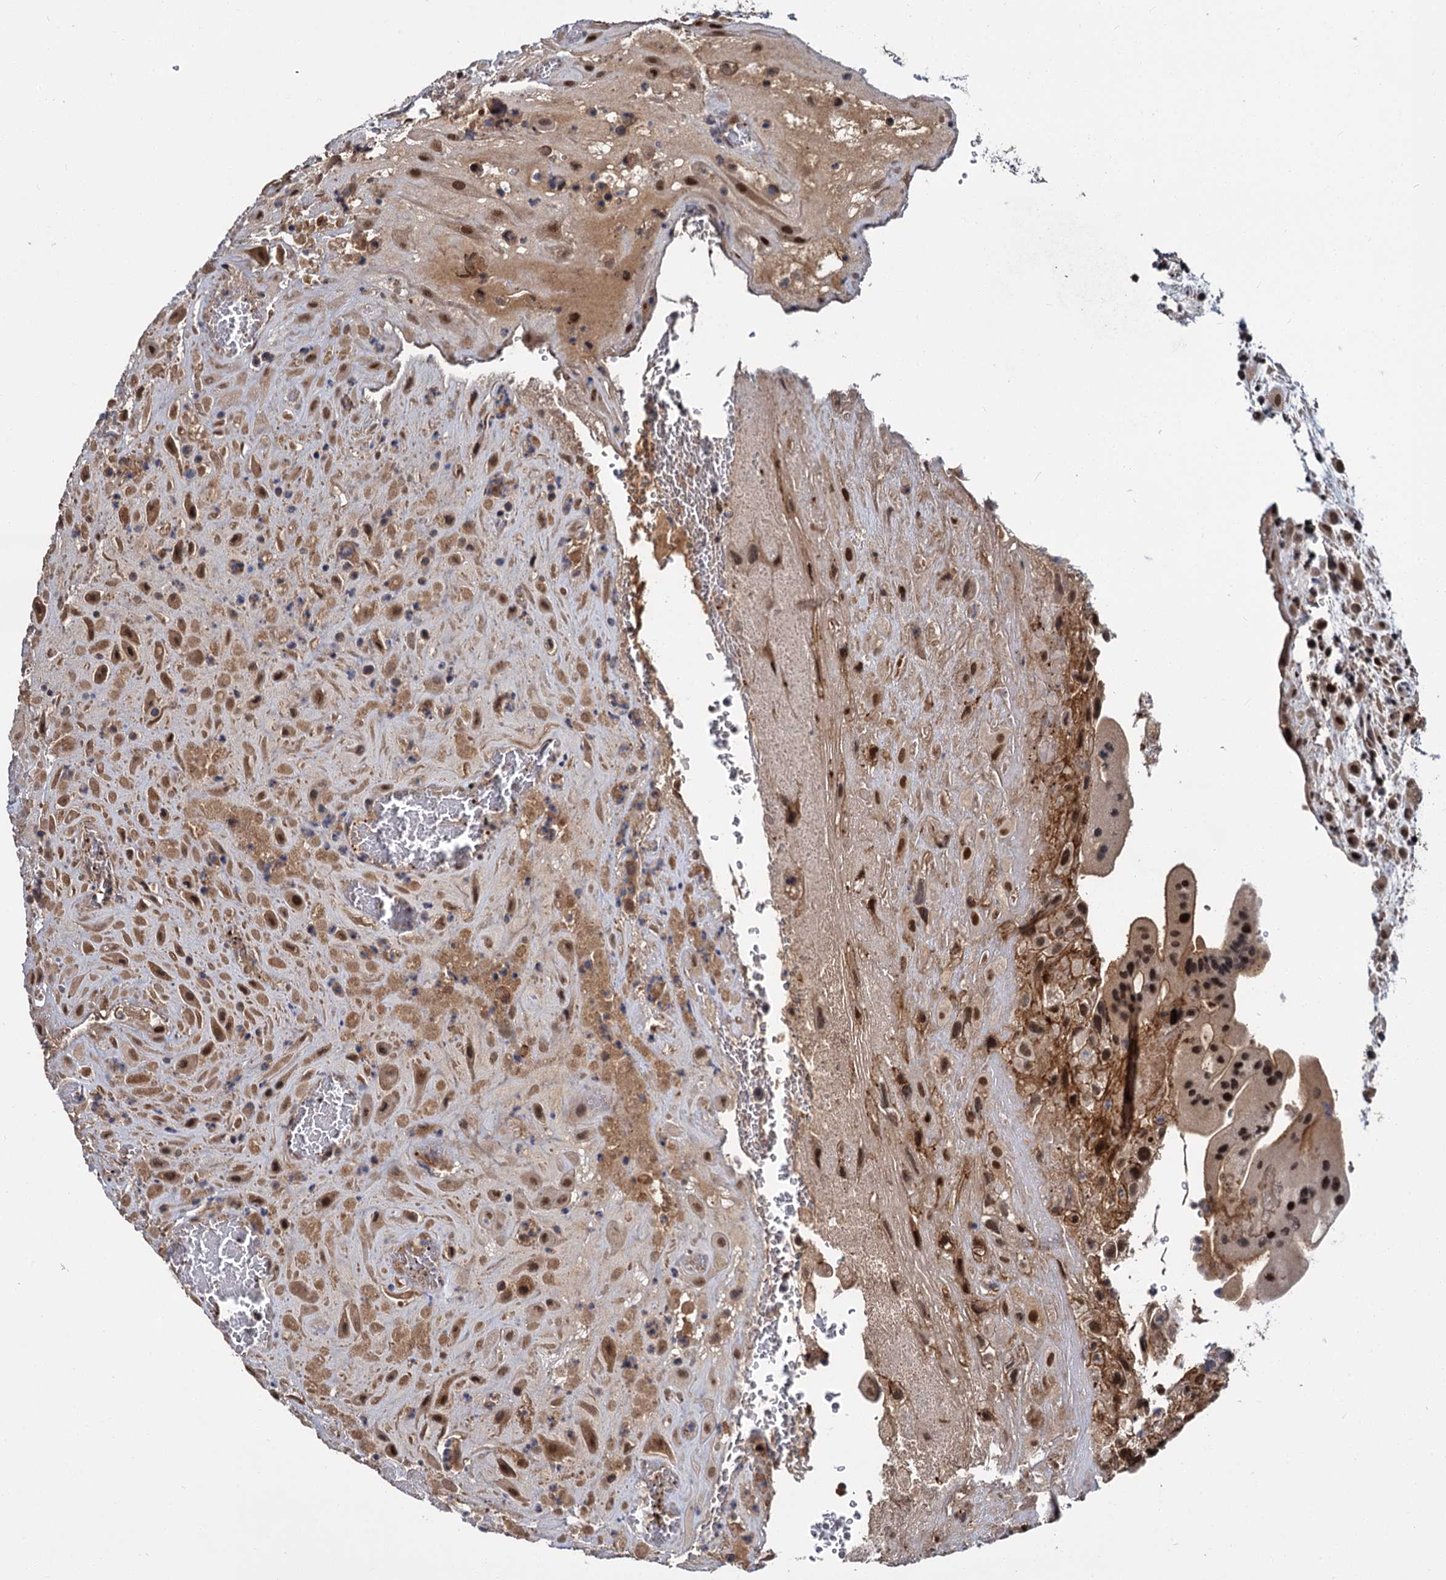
{"staining": {"intensity": "moderate", "quantity": ">75%", "location": "cytoplasmic/membranous,nuclear"}, "tissue": "placenta", "cell_type": "Decidual cells", "image_type": "normal", "snomed": [{"axis": "morphology", "description": "Normal tissue, NOS"}, {"axis": "topography", "description": "Placenta"}], "caption": "Protein expression analysis of unremarkable human placenta reveals moderate cytoplasmic/membranous,nuclear expression in about >75% of decidual cells.", "gene": "MBD6", "patient": {"sex": "female", "age": 35}}